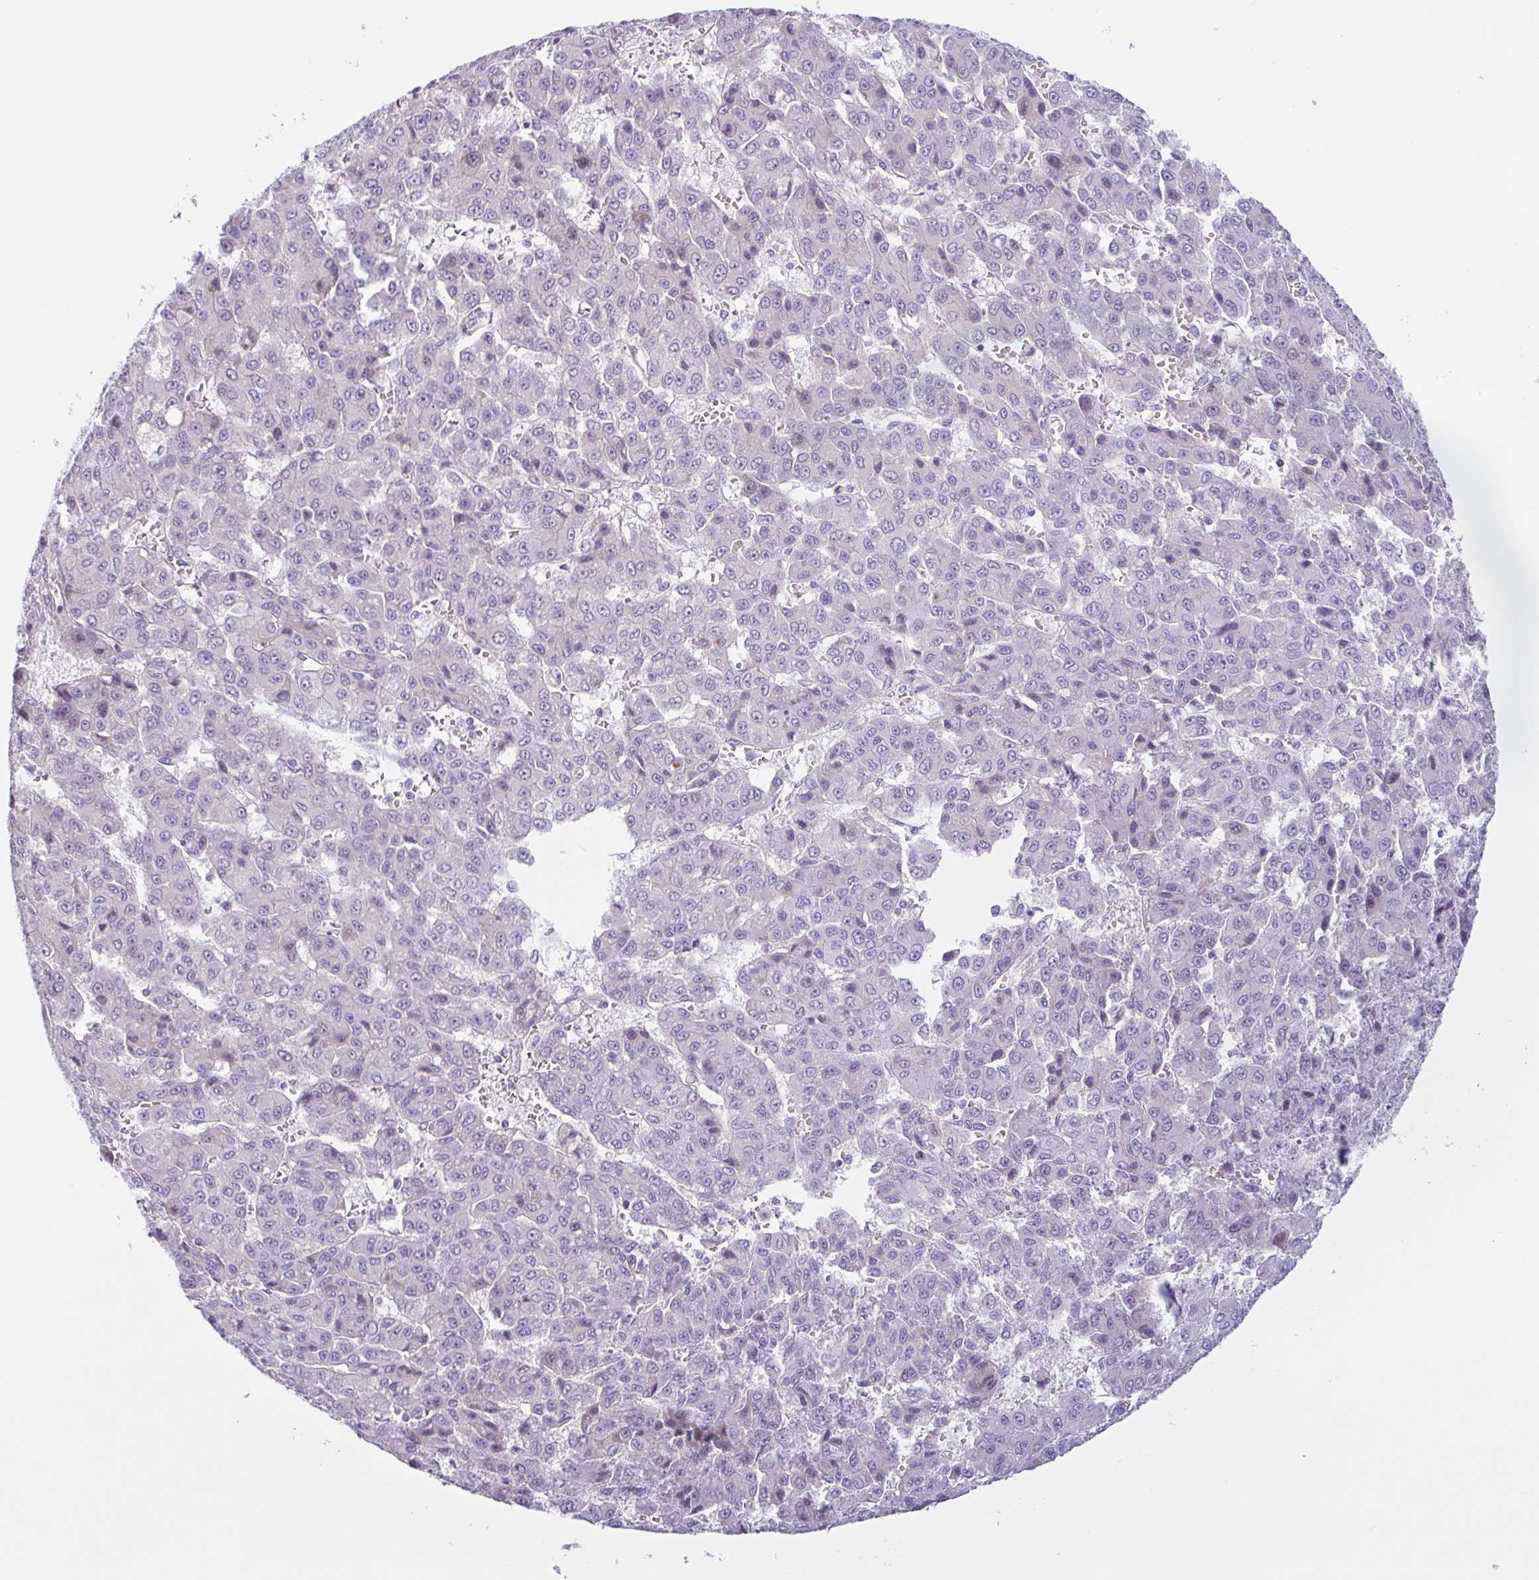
{"staining": {"intensity": "negative", "quantity": "none", "location": "none"}, "tissue": "liver cancer", "cell_type": "Tumor cells", "image_type": "cancer", "snomed": [{"axis": "morphology", "description": "Carcinoma, Hepatocellular, NOS"}, {"axis": "topography", "description": "Liver"}], "caption": "Tumor cells show no significant staining in liver hepatocellular carcinoma. (Brightfield microscopy of DAB (3,3'-diaminobenzidine) immunohistochemistry at high magnification).", "gene": "MYH10", "patient": {"sex": "male", "age": 70}}